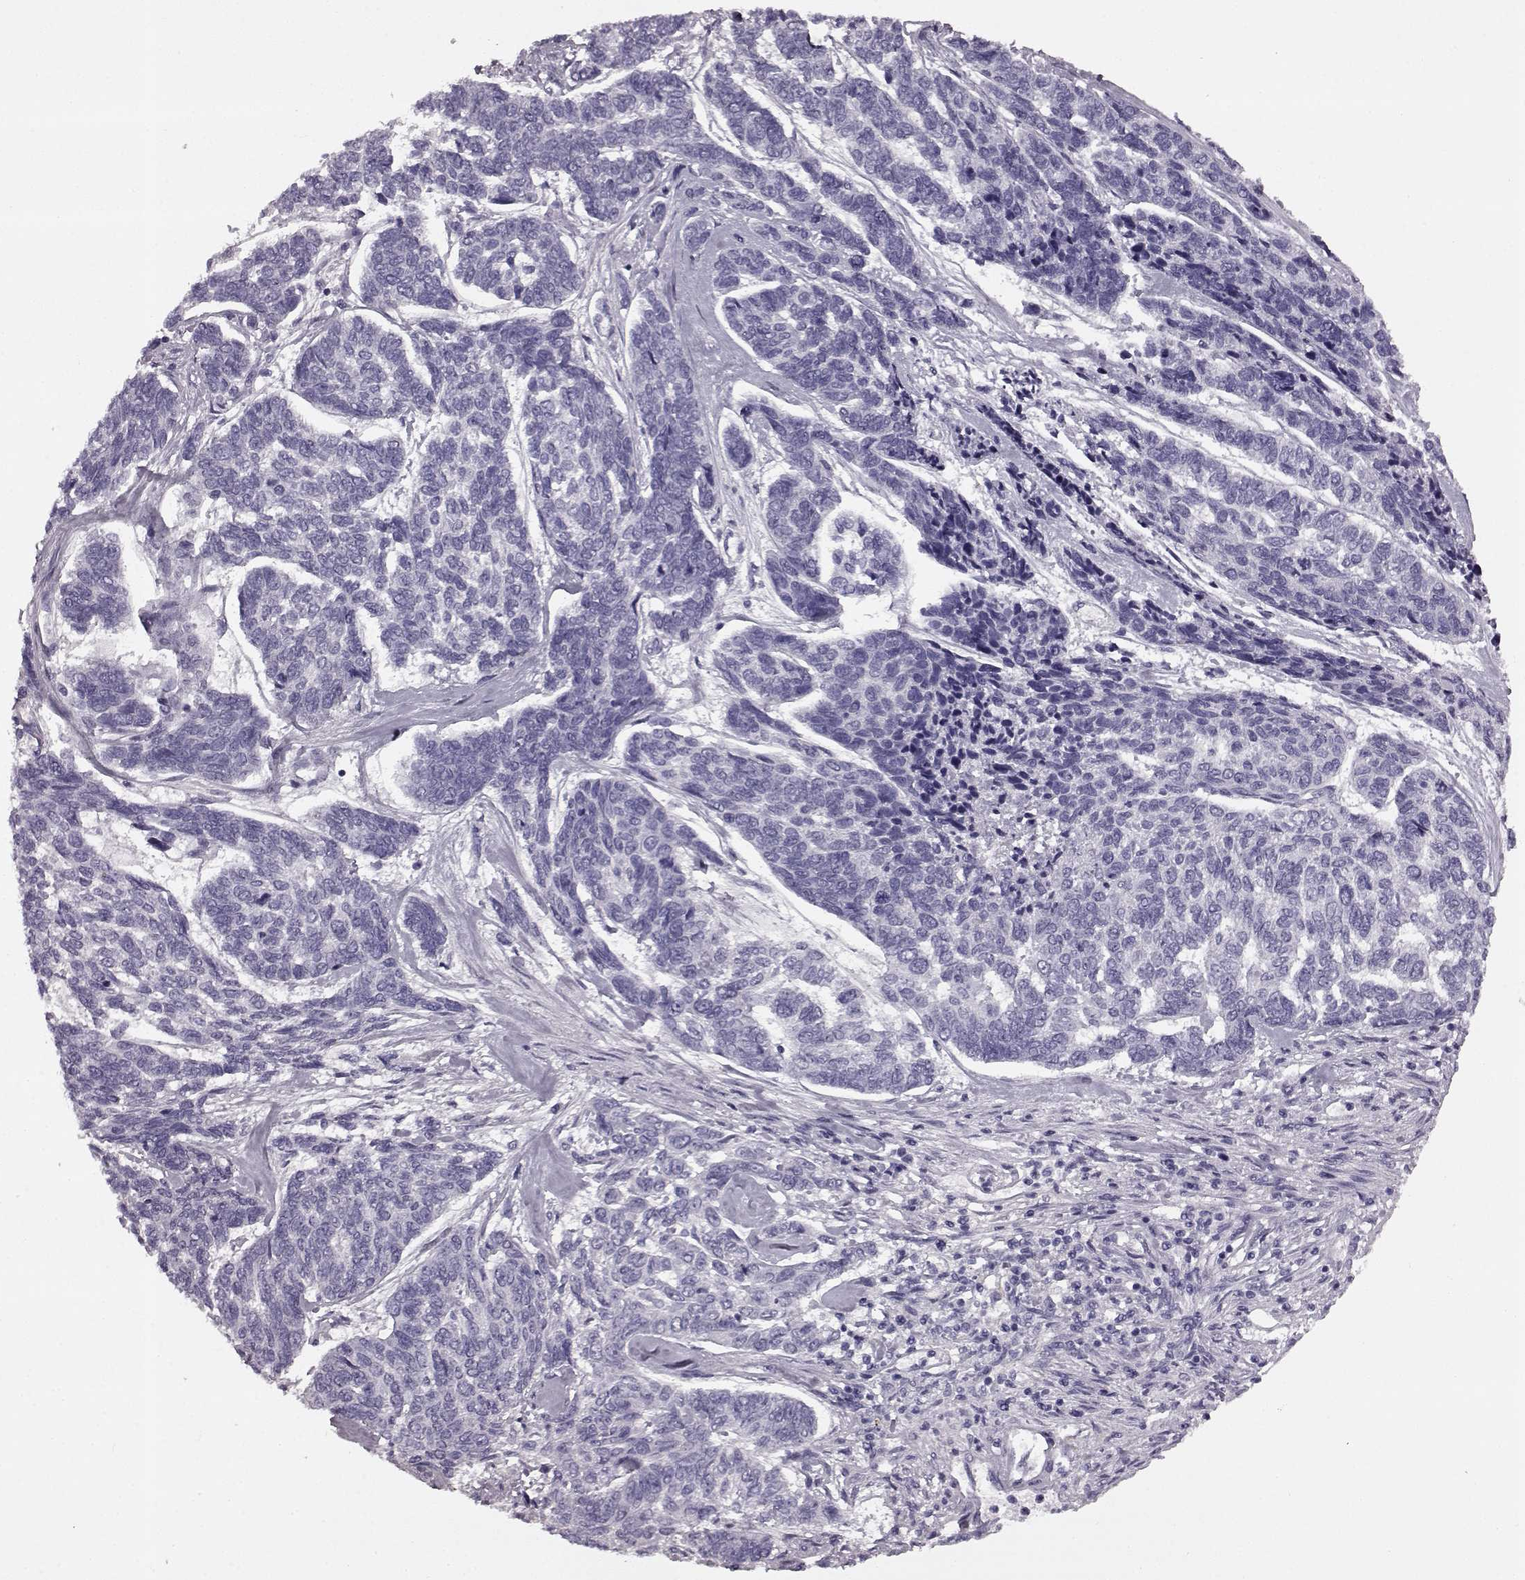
{"staining": {"intensity": "negative", "quantity": "none", "location": "none"}, "tissue": "skin cancer", "cell_type": "Tumor cells", "image_type": "cancer", "snomed": [{"axis": "morphology", "description": "Basal cell carcinoma"}, {"axis": "topography", "description": "Skin"}], "caption": "The micrograph exhibits no significant expression in tumor cells of skin basal cell carcinoma.", "gene": "PRPH2", "patient": {"sex": "female", "age": 65}}